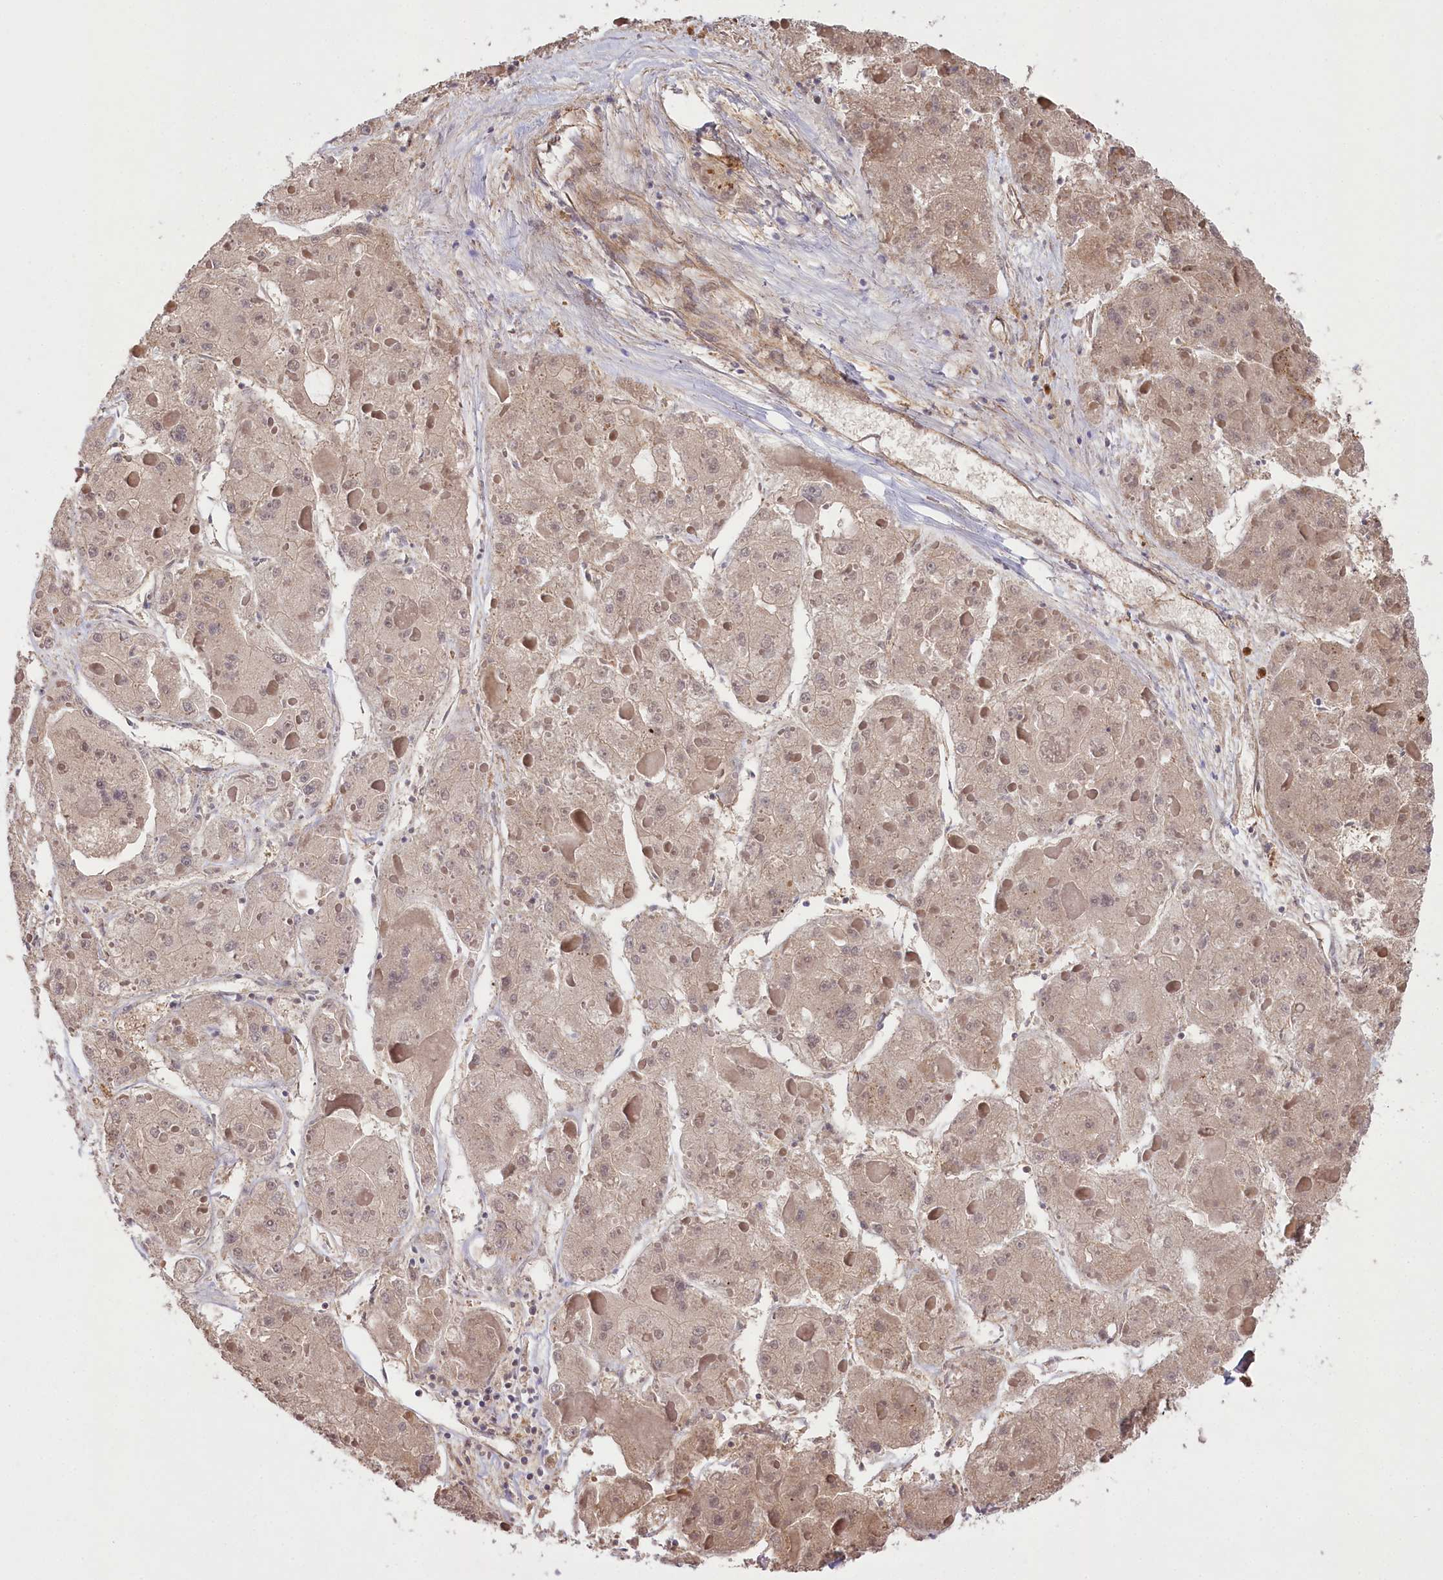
{"staining": {"intensity": "weak", "quantity": "<25%", "location": "cytoplasmic/membranous"}, "tissue": "liver cancer", "cell_type": "Tumor cells", "image_type": "cancer", "snomed": [{"axis": "morphology", "description": "Carcinoma, Hepatocellular, NOS"}, {"axis": "topography", "description": "Liver"}], "caption": "Tumor cells show no significant protein positivity in hepatocellular carcinoma (liver).", "gene": "CCDC91", "patient": {"sex": "female", "age": 73}}